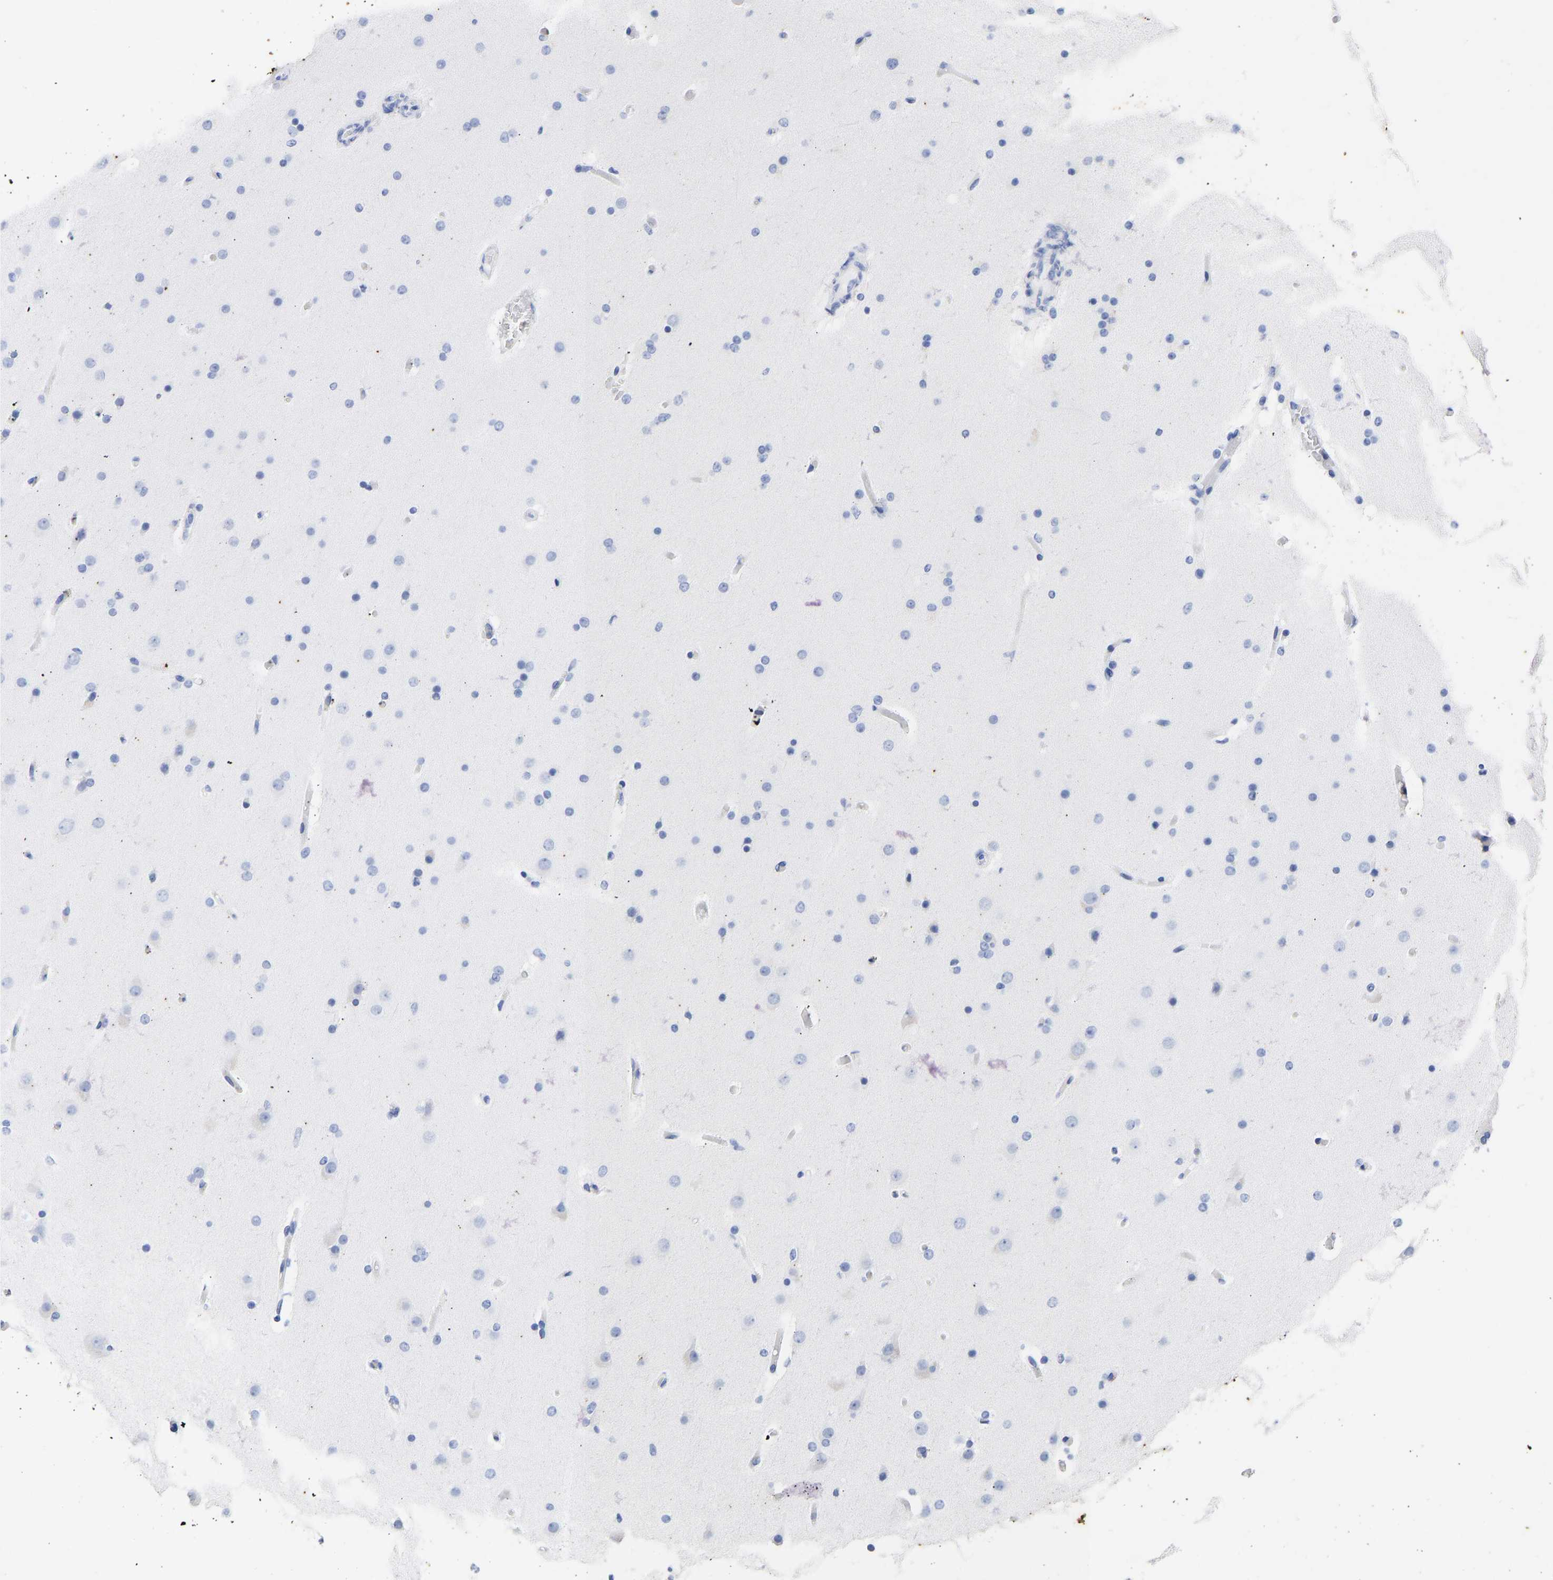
{"staining": {"intensity": "negative", "quantity": "none", "location": "none"}, "tissue": "glioma", "cell_type": "Tumor cells", "image_type": "cancer", "snomed": [{"axis": "morphology", "description": "Glioma, malignant, High grade"}, {"axis": "topography", "description": "Cerebral cortex"}], "caption": "IHC photomicrograph of malignant glioma (high-grade) stained for a protein (brown), which reveals no expression in tumor cells.", "gene": "KRT1", "patient": {"sex": "female", "age": 36}}